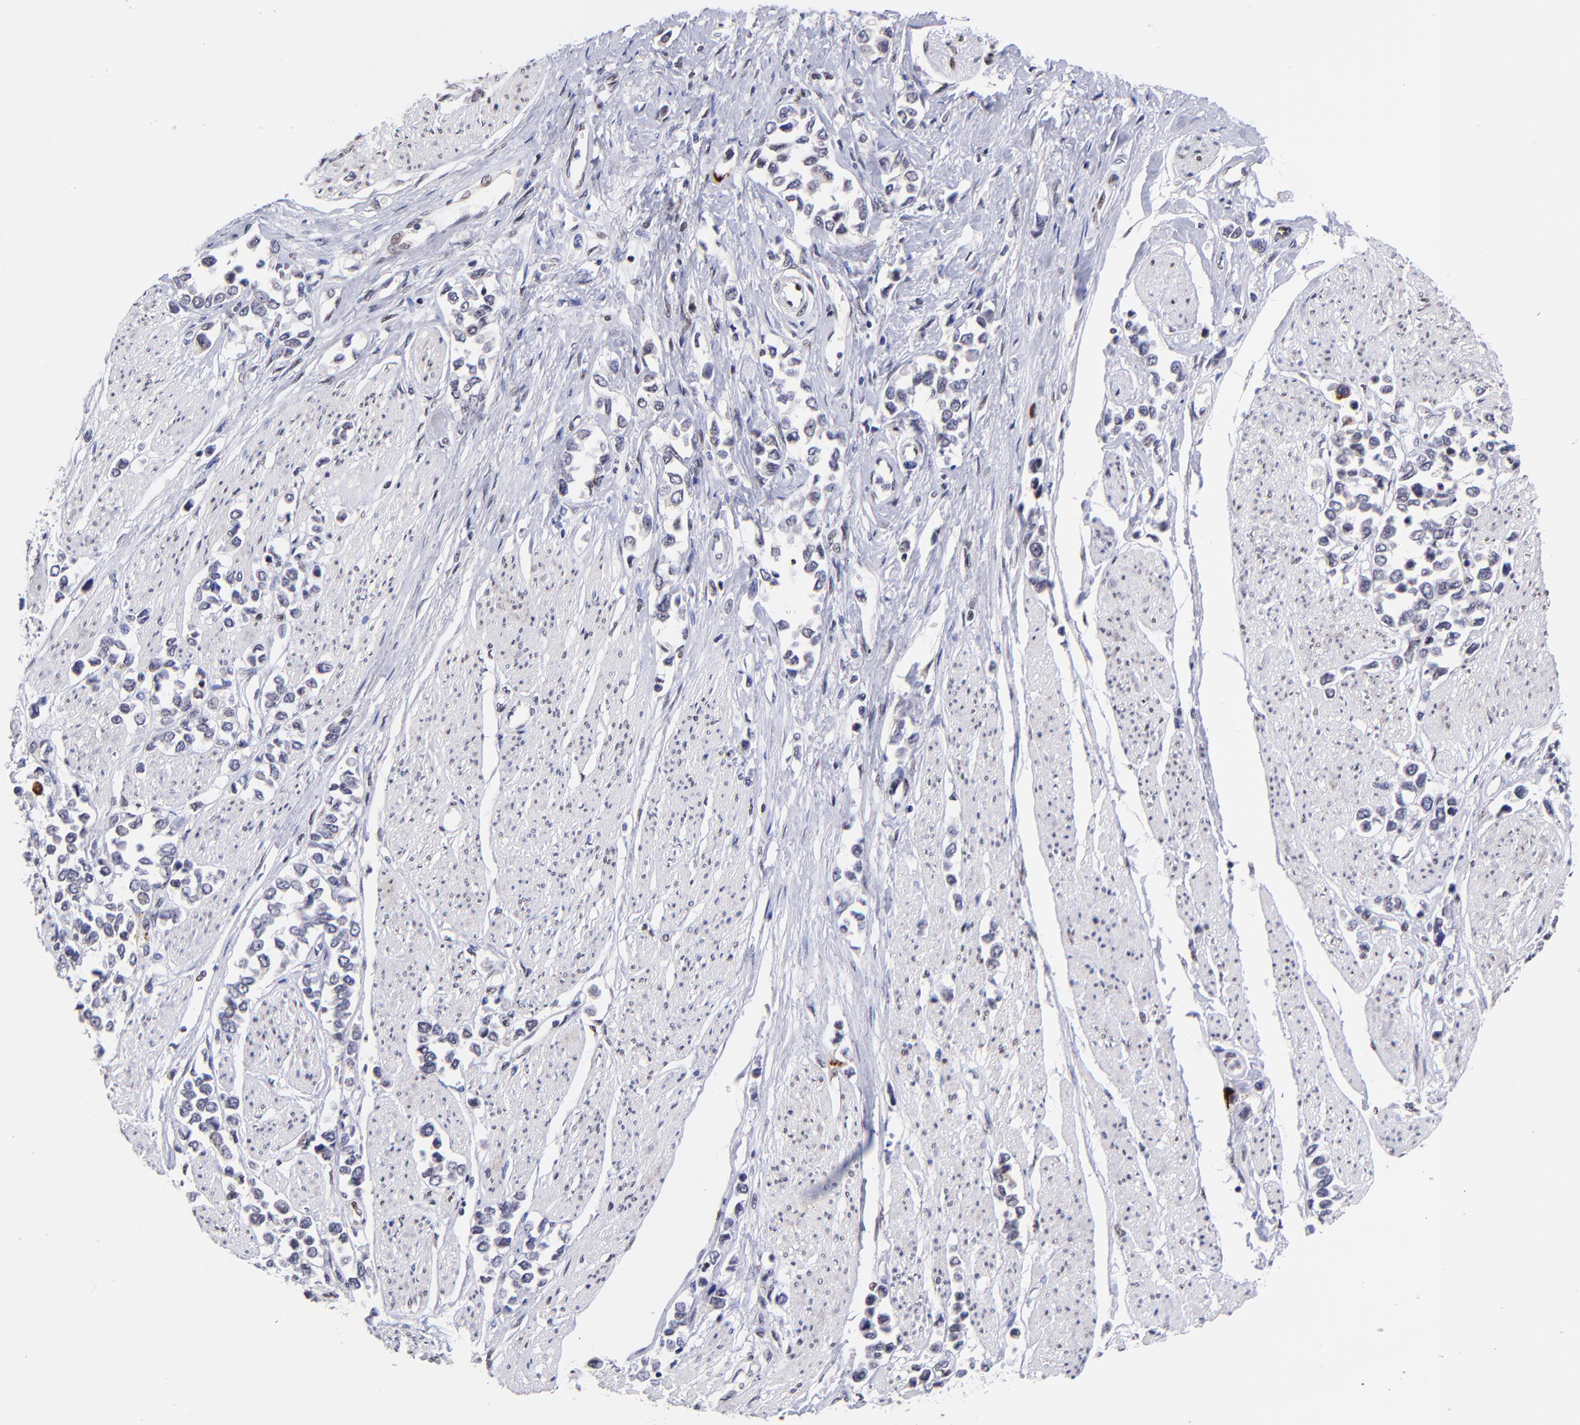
{"staining": {"intensity": "weak", "quantity": ">75%", "location": "nuclear"}, "tissue": "stomach cancer", "cell_type": "Tumor cells", "image_type": "cancer", "snomed": [{"axis": "morphology", "description": "Adenocarcinoma, NOS"}, {"axis": "topography", "description": "Stomach, upper"}], "caption": "Immunohistochemical staining of stomach cancer (adenocarcinoma) reveals low levels of weak nuclear positivity in approximately >75% of tumor cells.", "gene": "MIDEAS", "patient": {"sex": "male", "age": 76}}